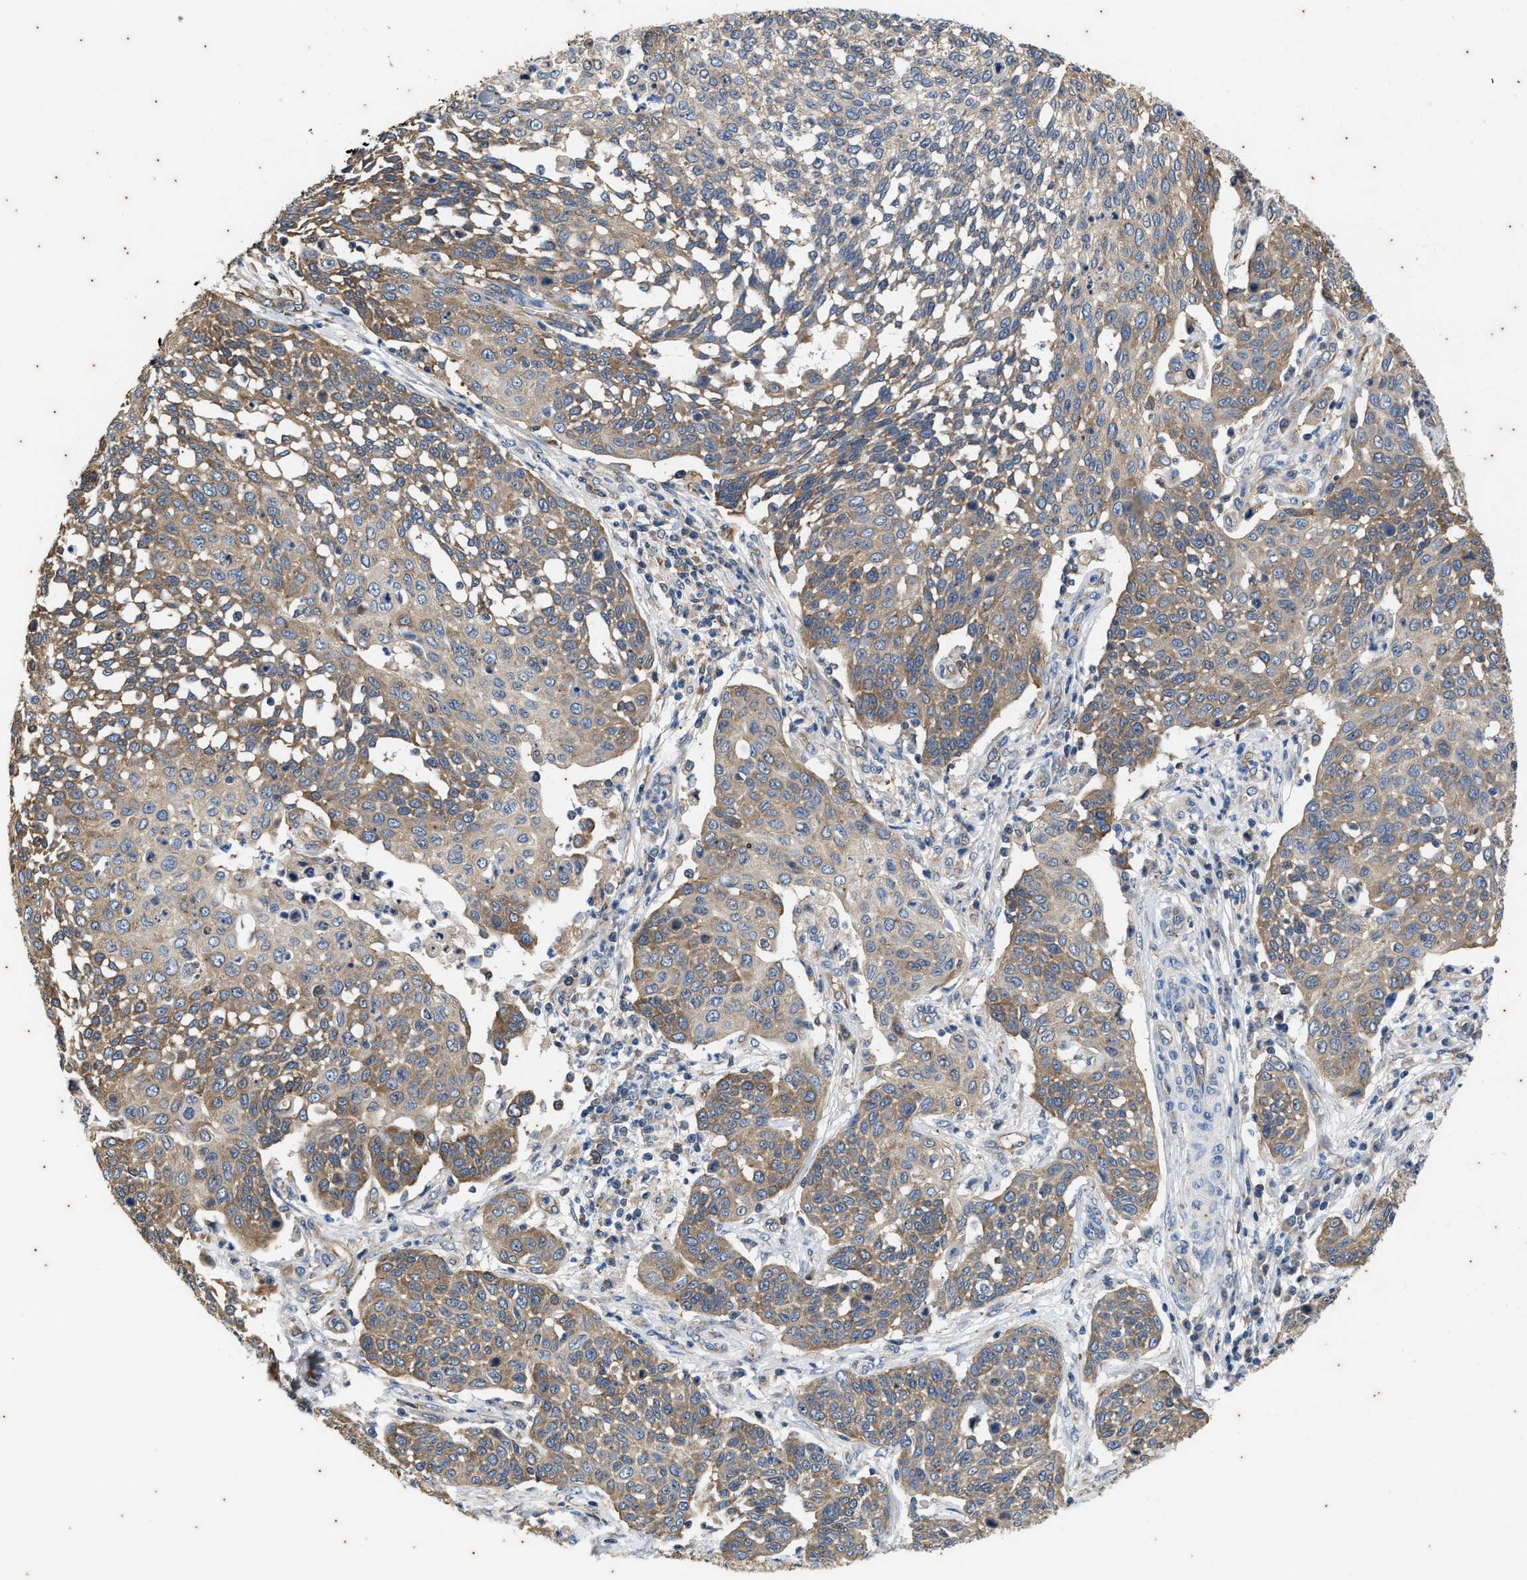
{"staining": {"intensity": "moderate", "quantity": ">75%", "location": "cytoplasmic/membranous"}, "tissue": "cervical cancer", "cell_type": "Tumor cells", "image_type": "cancer", "snomed": [{"axis": "morphology", "description": "Squamous cell carcinoma, NOS"}, {"axis": "topography", "description": "Cervix"}], "caption": "Cervical squamous cell carcinoma stained for a protein (brown) shows moderate cytoplasmic/membranous positive expression in approximately >75% of tumor cells.", "gene": "COX19", "patient": {"sex": "female", "age": 34}}